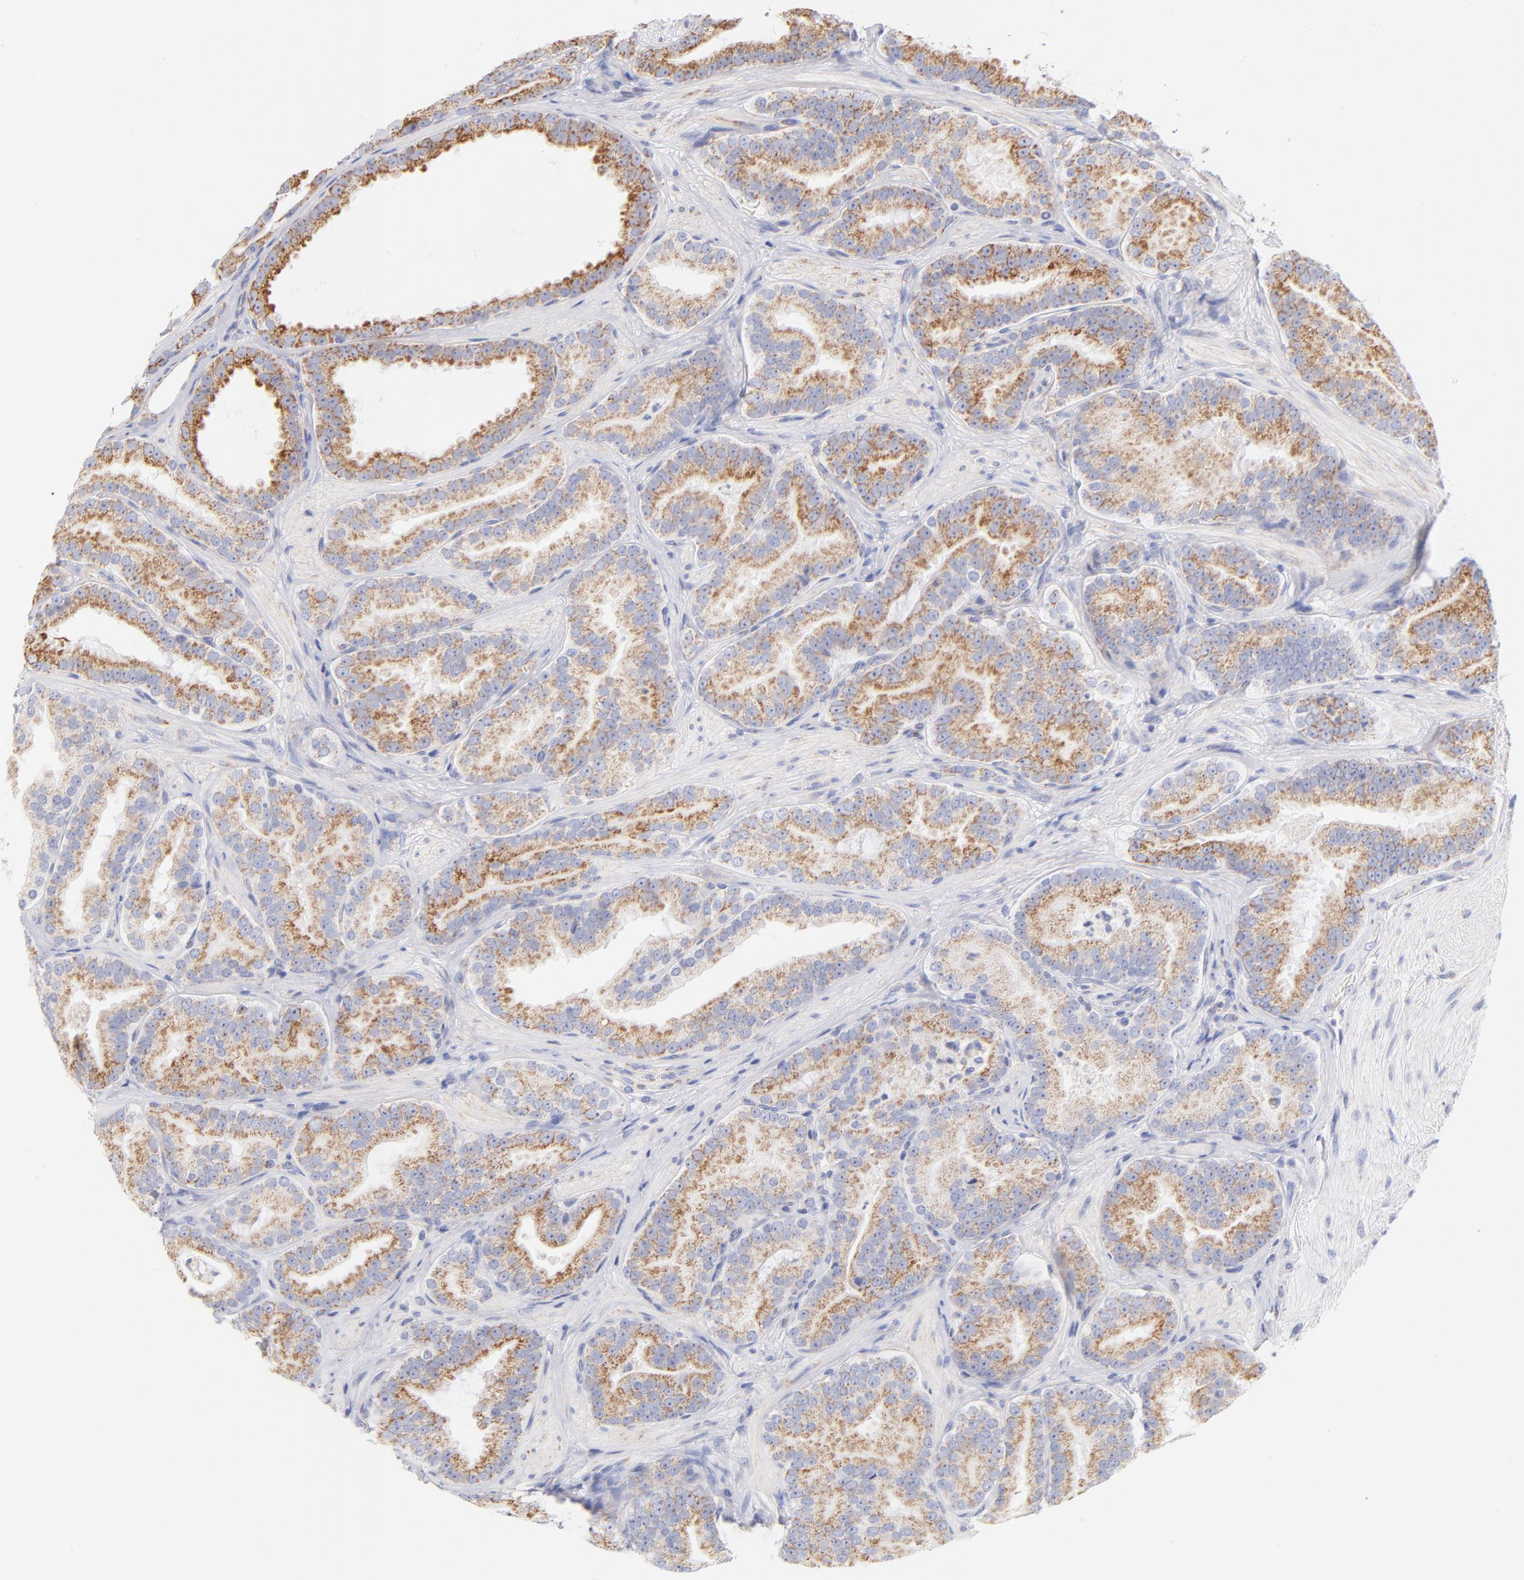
{"staining": {"intensity": "moderate", "quantity": ">75%", "location": "cytoplasmic/membranous"}, "tissue": "prostate cancer", "cell_type": "Tumor cells", "image_type": "cancer", "snomed": [{"axis": "morphology", "description": "Adenocarcinoma, Low grade"}, {"axis": "topography", "description": "Prostate"}], "caption": "High-magnification brightfield microscopy of prostate adenocarcinoma (low-grade) stained with DAB (brown) and counterstained with hematoxylin (blue). tumor cells exhibit moderate cytoplasmic/membranous expression is identified in about>75% of cells.", "gene": "AIFM1", "patient": {"sex": "male", "age": 59}}